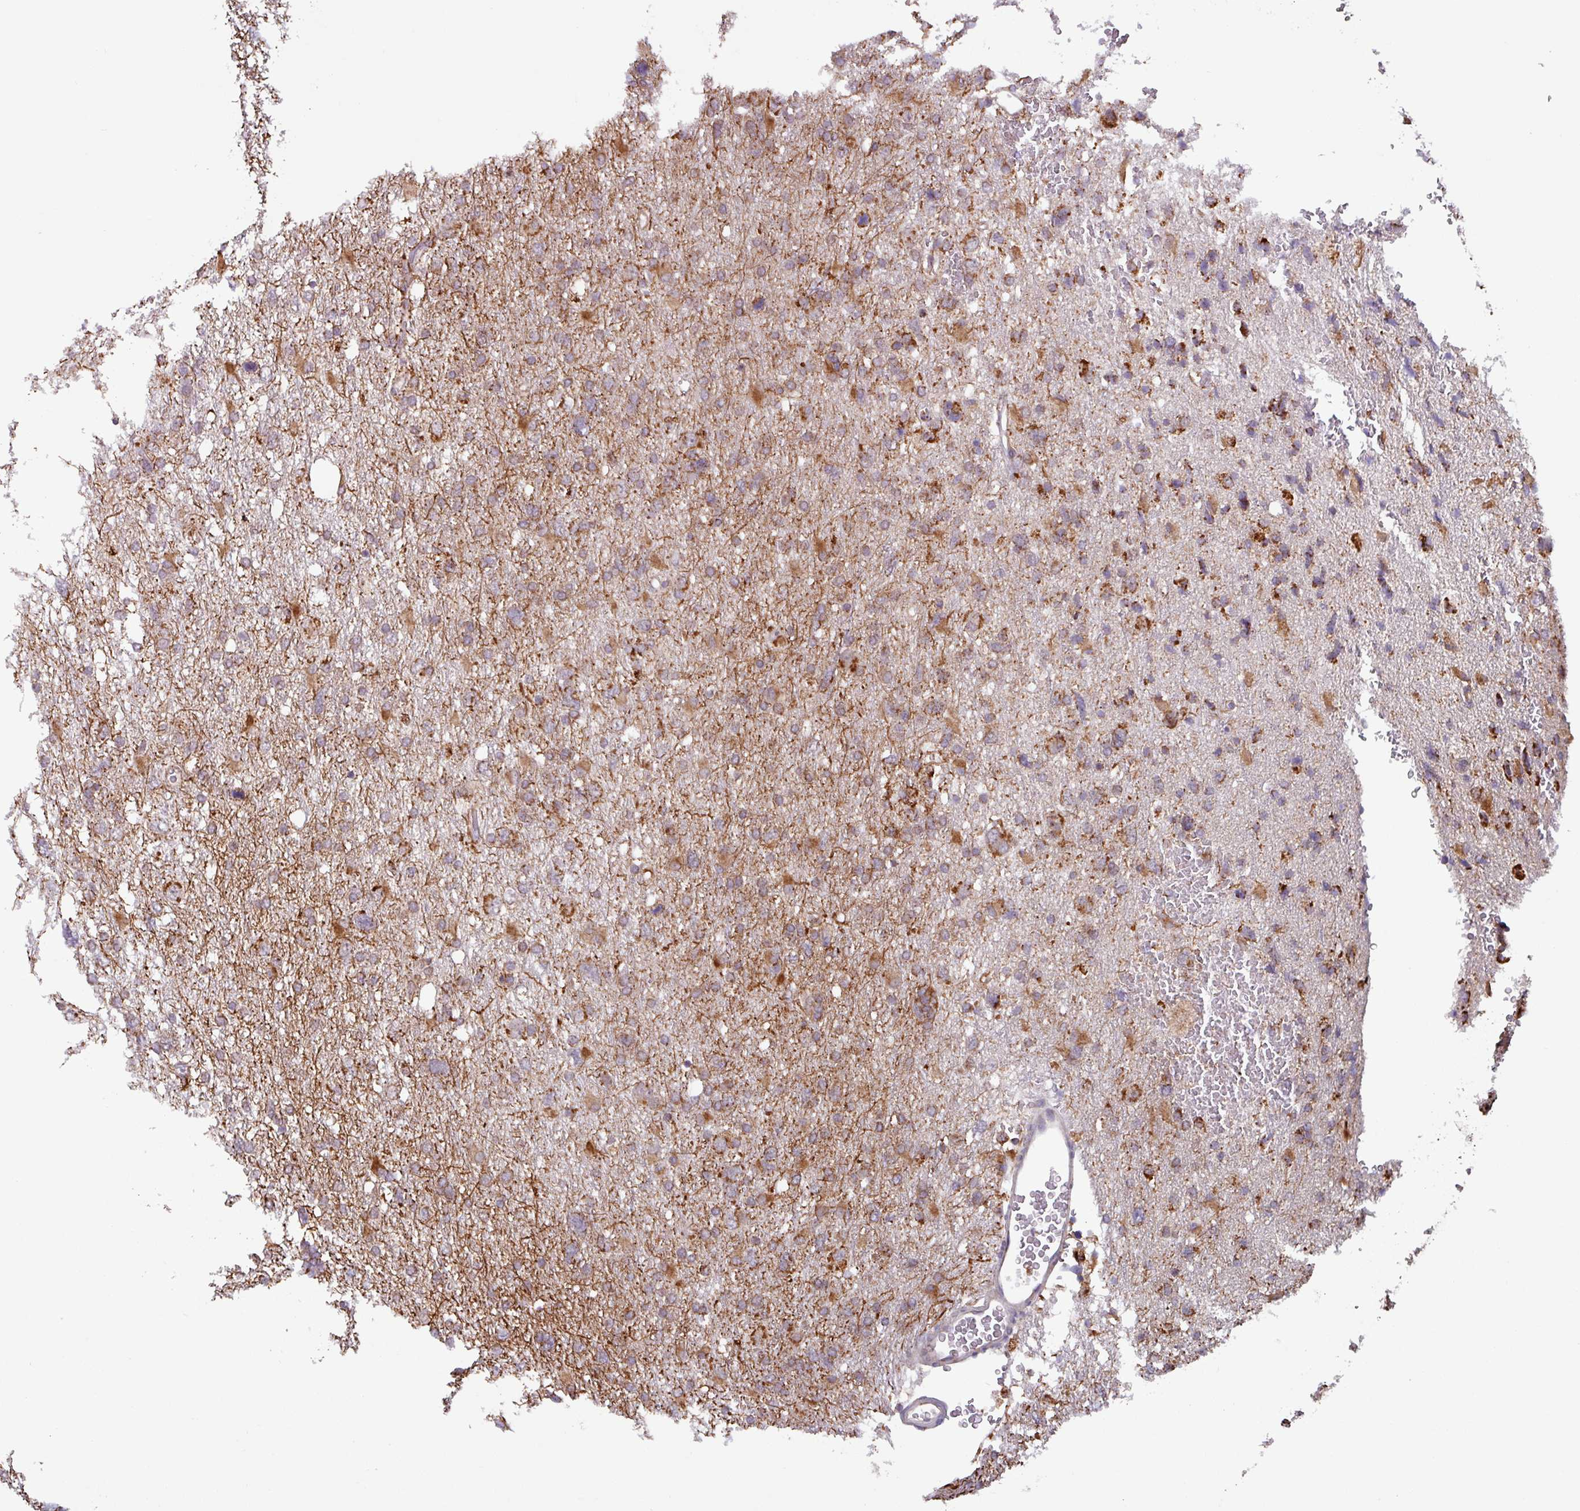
{"staining": {"intensity": "moderate", "quantity": "<25%", "location": "cytoplasmic/membranous"}, "tissue": "glioma", "cell_type": "Tumor cells", "image_type": "cancer", "snomed": [{"axis": "morphology", "description": "Glioma, malignant, High grade"}, {"axis": "topography", "description": "Brain"}], "caption": "High-power microscopy captured an IHC histopathology image of glioma, revealing moderate cytoplasmic/membranous staining in about <25% of tumor cells.", "gene": "AKIRIN1", "patient": {"sex": "male", "age": 61}}